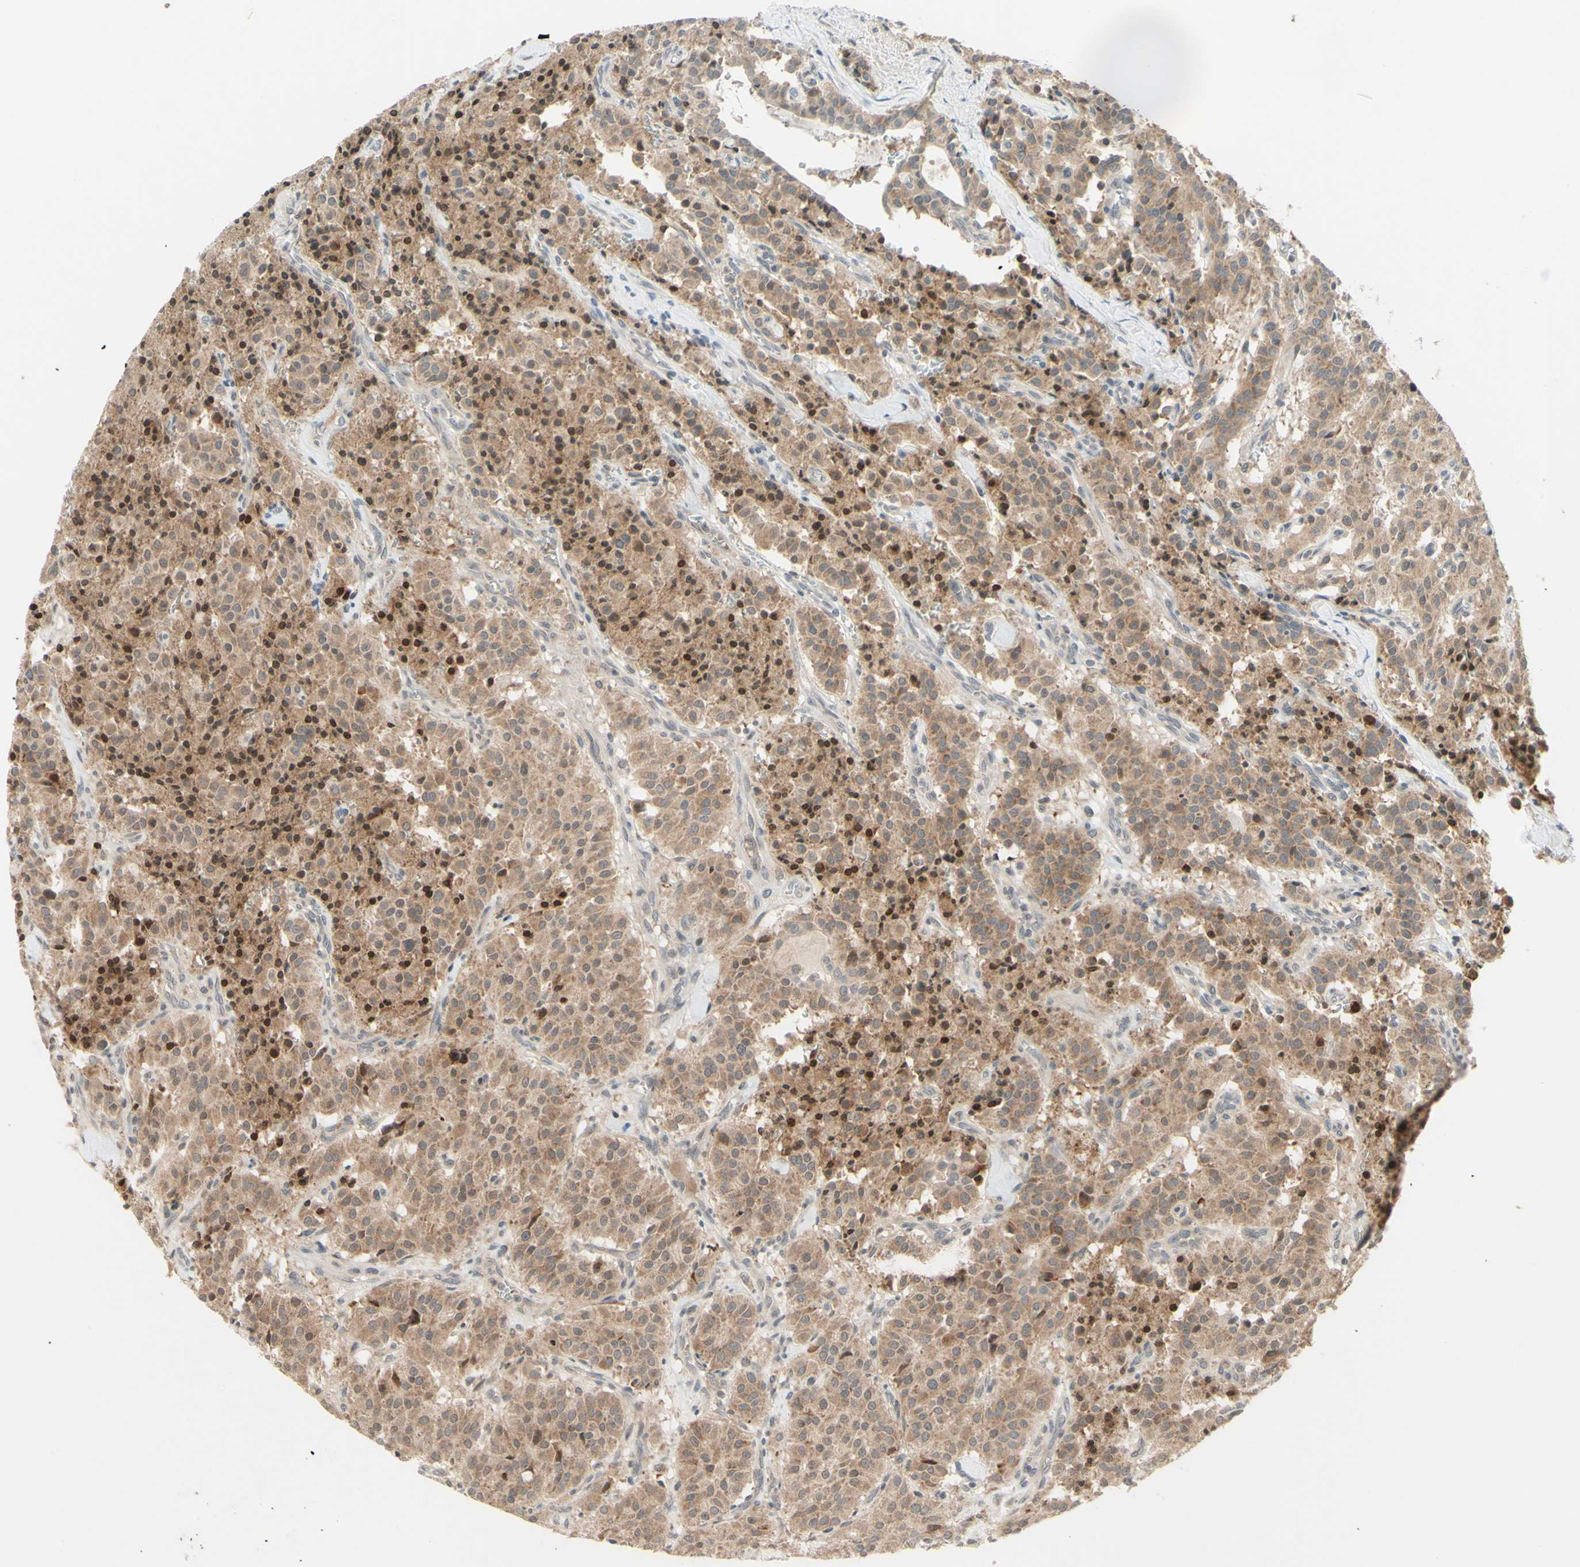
{"staining": {"intensity": "moderate", "quantity": "25%-75%", "location": "cytoplasmic/membranous,nuclear"}, "tissue": "carcinoid", "cell_type": "Tumor cells", "image_type": "cancer", "snomed": [{"axis": "morphology", "description": "Carcinoid, malignant, NOS"}, {"axis": "topography", "description": "Lung"}], "caption": "This micrograph shows carcinoid stained with immunohistochemistry (IHC) to label a protein in brown. The cytoplasmic/membranous and nuclear of tumor cells show moderate positivity for the protein. Nuclei are counter-stained blue.", "gene": "ZW10", "patient": {"sex": "male", "age": 30}}